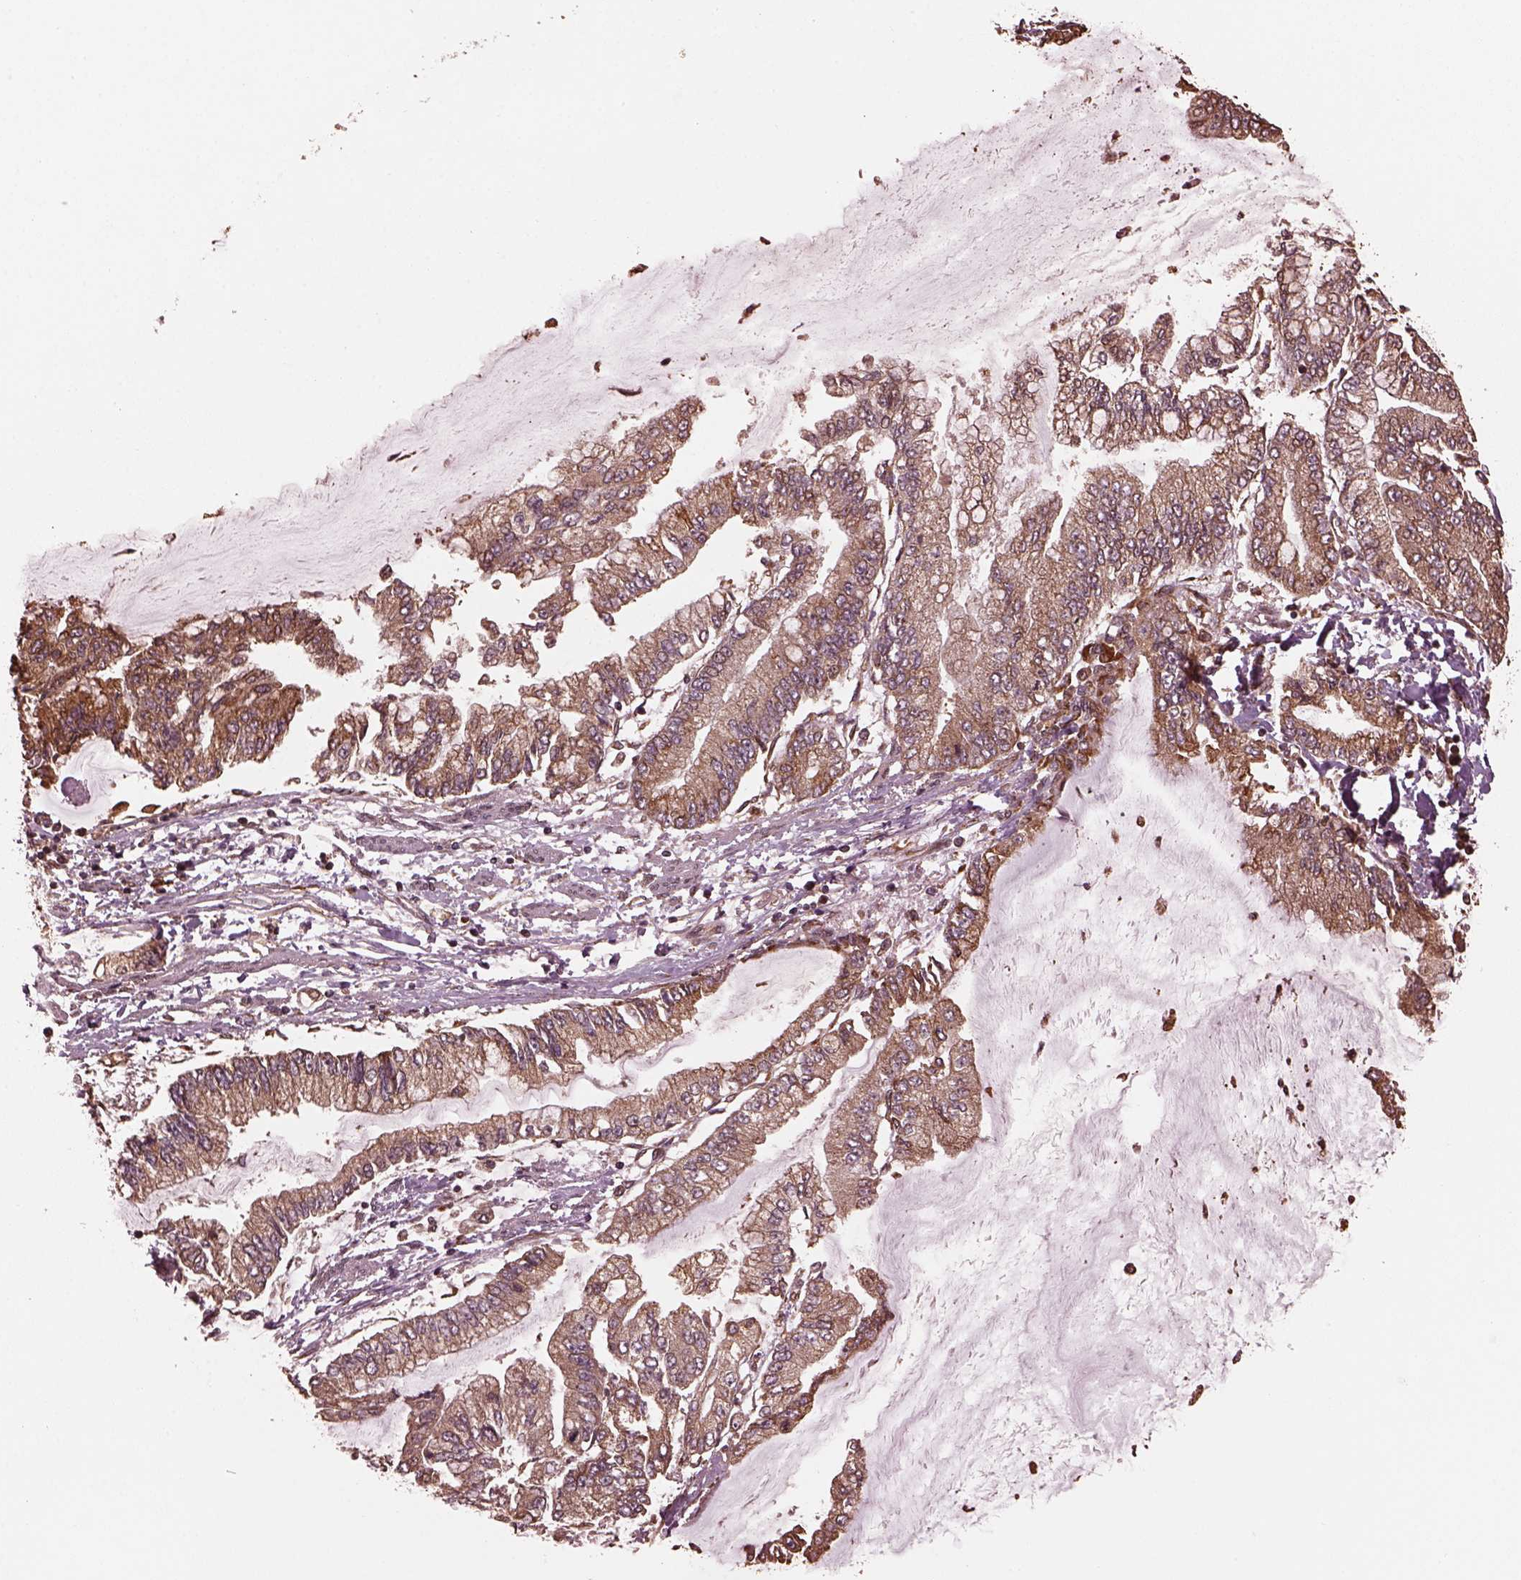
{"staining": {"intensity": "moderate", "quantity": ">75%", "location": "cytoplasmic/membranous"}, "tissue": "stomach cancer", "cell_type": "Tumor cells", "image_type": "cancer", "snomed": [{"axis": "morphology", "description": "Adenocarcinoma, NOS"}, {"axis": "topography", "description": "Stomach, upper"}], "caption": "Brown immunohistochemical staining in stomach cancer (adenocarcinoma) reveals moderate cytoplasmic/membranous positivity in approximately >75% of tumor cells.", "gene": "ZNF292", "patient": {"sex": "female", "age": 74}}